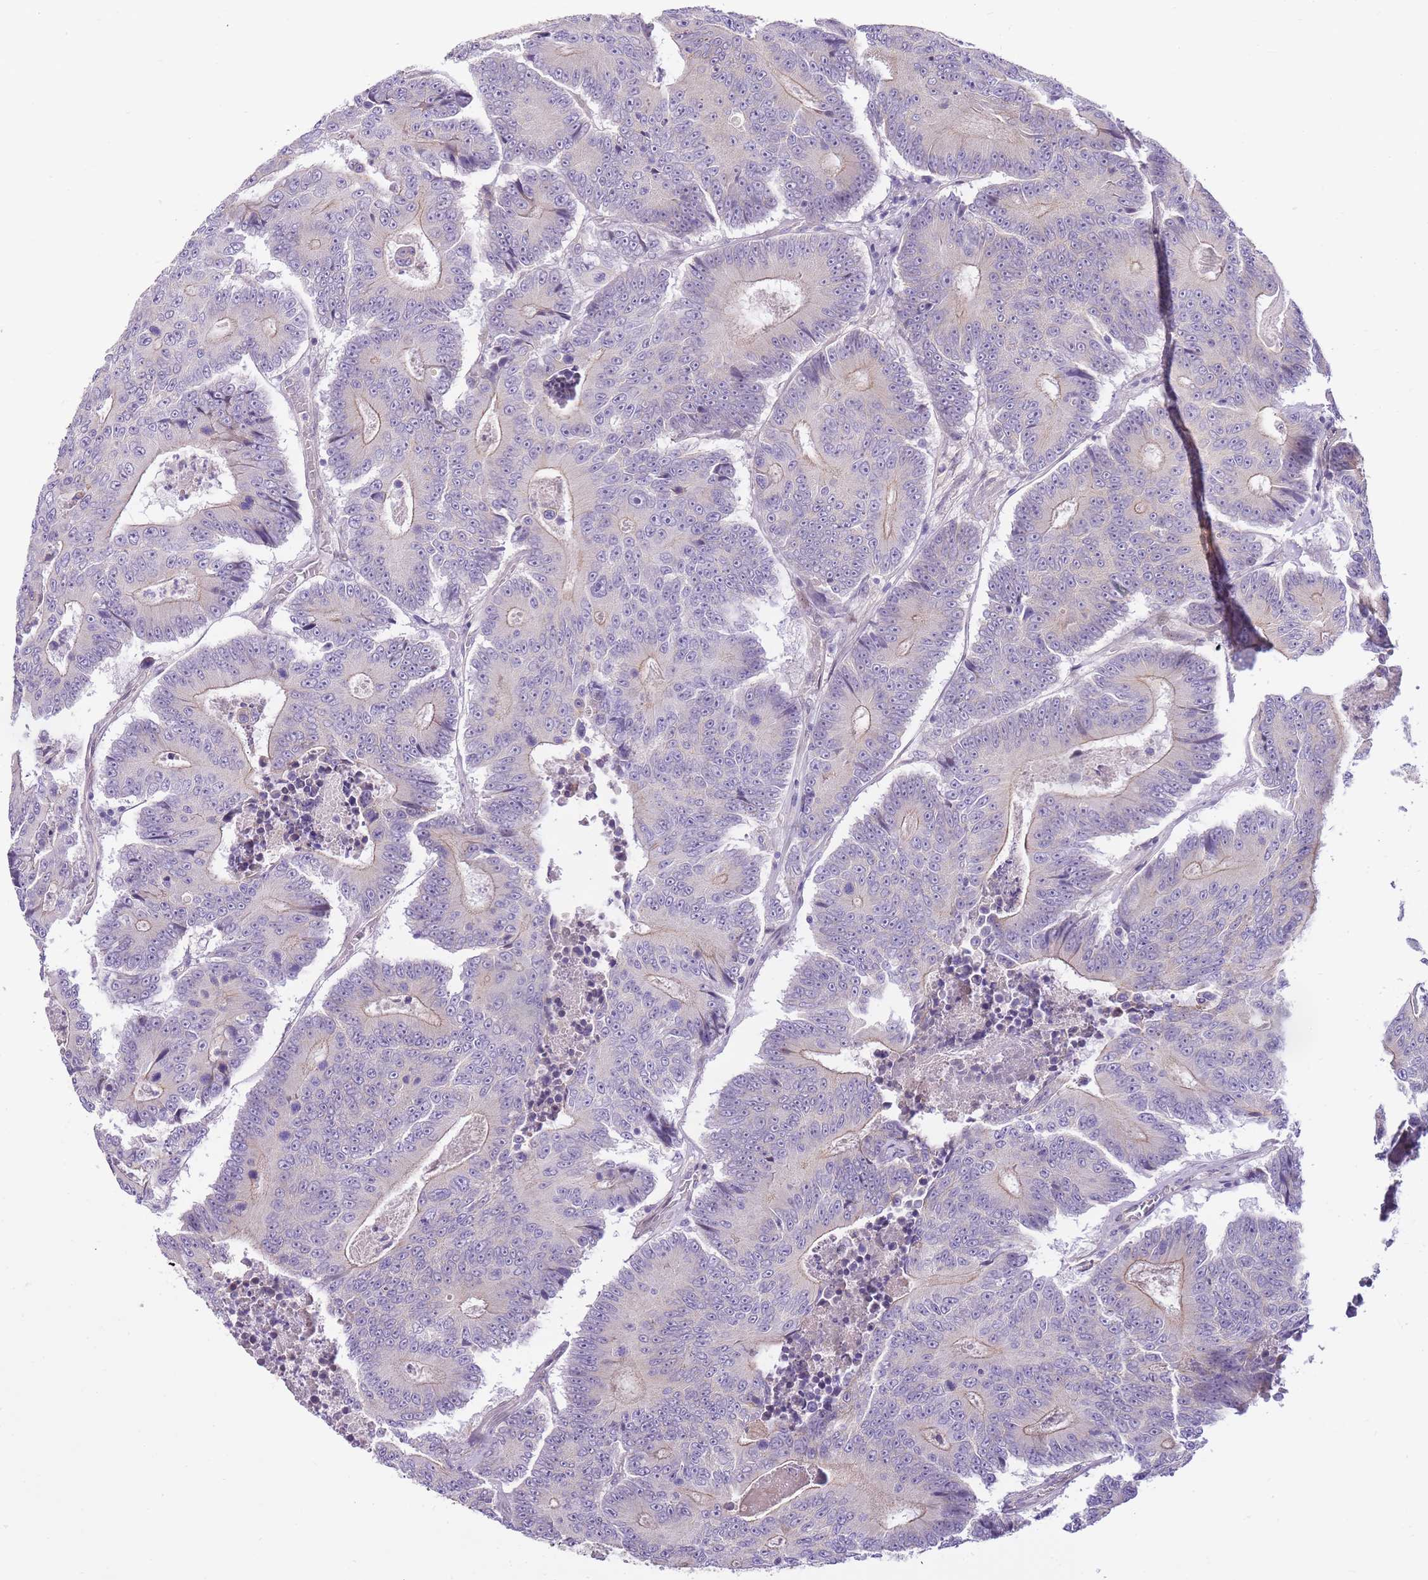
{"staining": {"intensity": "negative", "quantity": "none", "location": "none"}, "tissue": "colorectal cancer", "cell_type": "Tumor cells", "image_type": "cancer", "snomed": [{"axis": "morphology", "description": "Adenocarcinoma, NOS"}, {"axis": "topography", "description": "Colon"}], "caption": "Photomicrograph shows no significant protein positivity in tumor cells of colorectal adenocarcinoma. (DAB (3,3'-diaminobenzidine) immunohistochemistry with hematoxylin counter stain).", "gene": "CLBA1", "patient": {"sex": "male", "age": 83}}